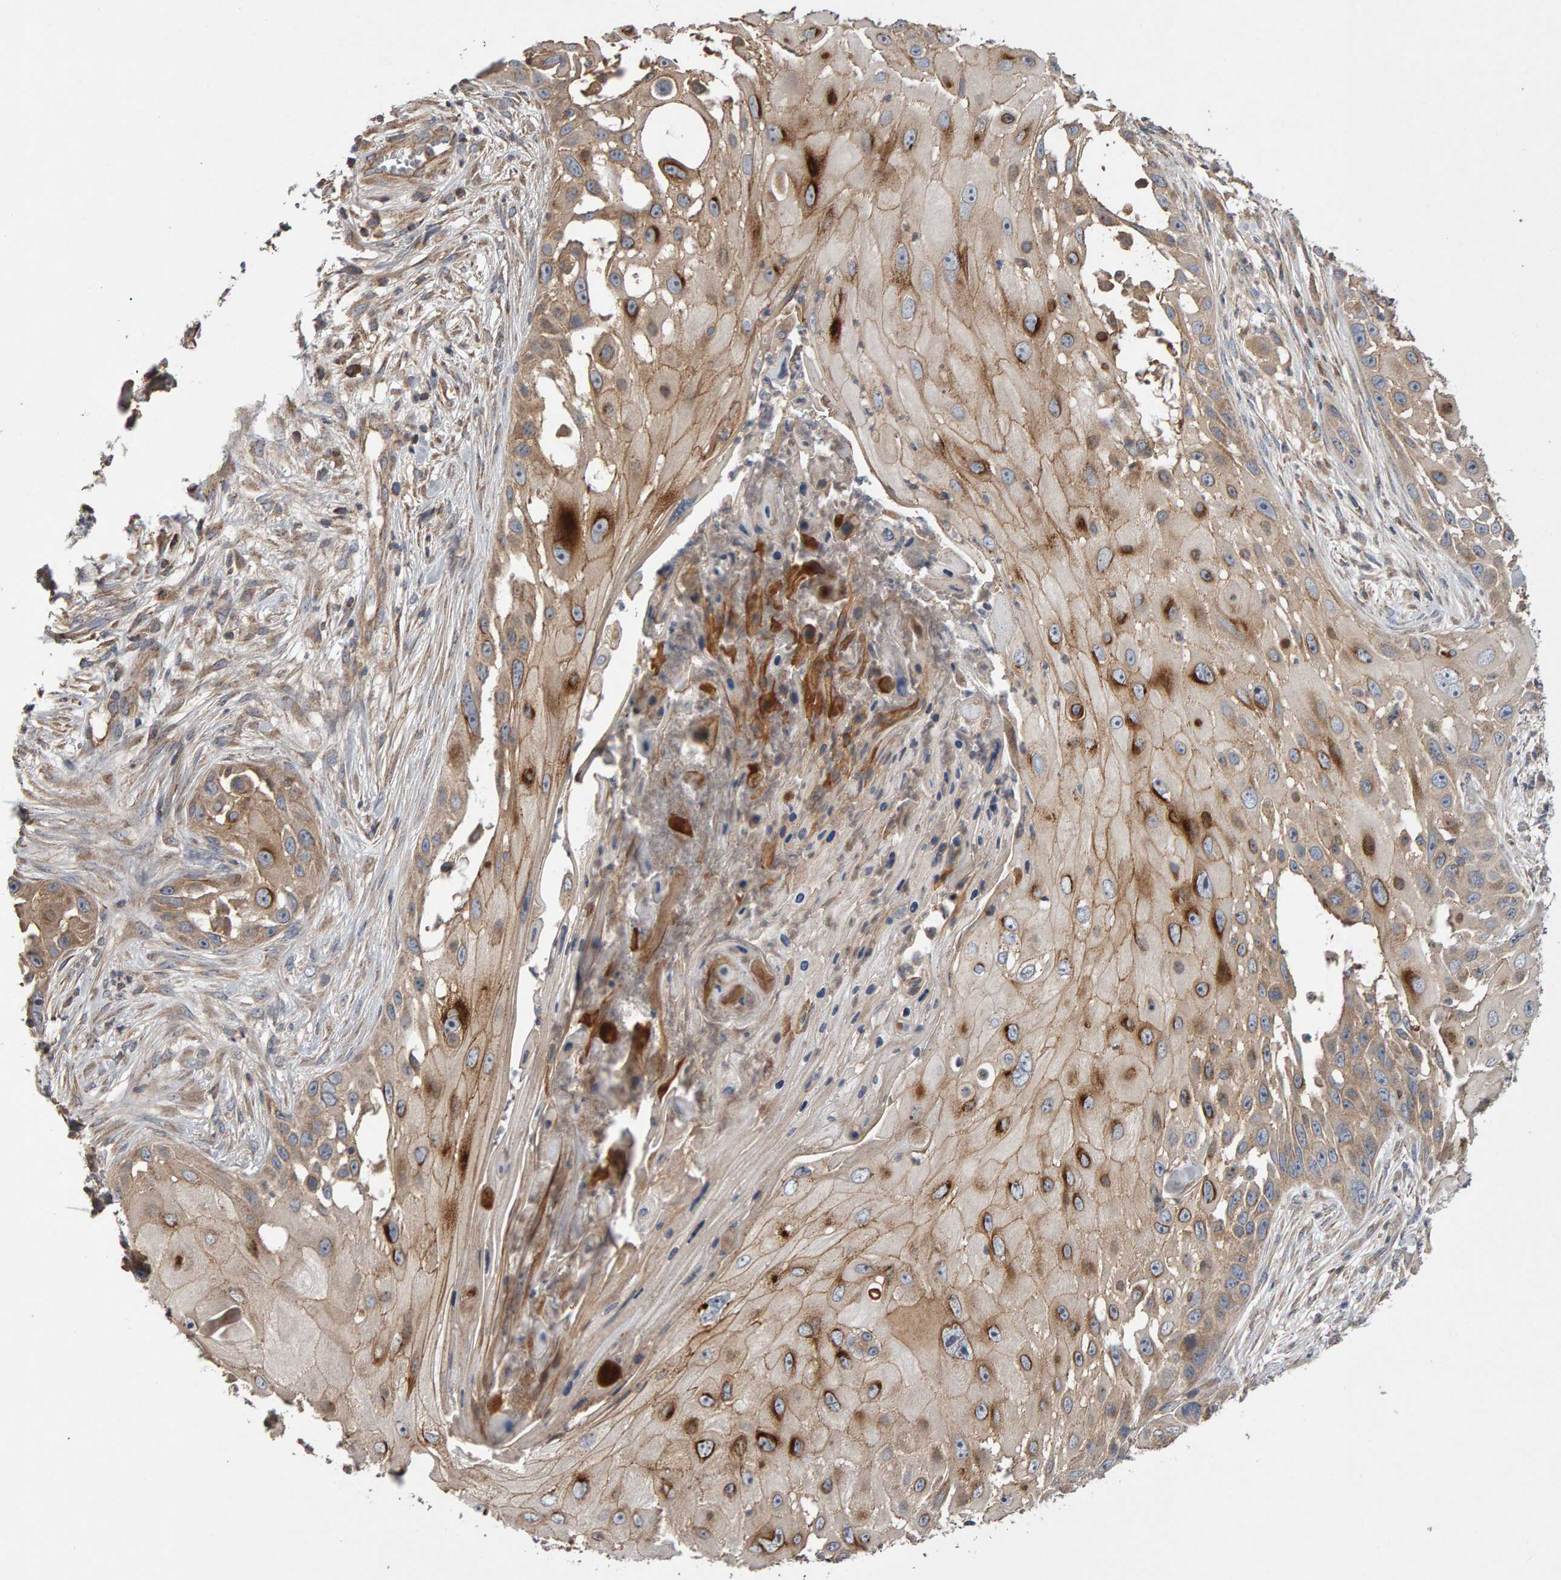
{"staining": {"intensity": "moderate", "quantity": ">75%", "location": "cytoplasmic/membranous"}, "tissue": "skin cancer", "cell_type": "Tumor cells", "image_type": "cancer", "snomed": [{"axis": "morphology", "description": "Squamous cell carcinoma, NOS"}, {"axis": "topography", "description": "Skin"}], "caption": "DAB (3,3'-diaminobenzidine) immunohistochemical staining of skin cancer (squamous cell carcinoma) demonstrates moderate cytoplasmic/membranous protein staining in approximately >75% of tumor cells.", "gene": "PGS1", "patient": {"sex": "female", "age": 44}}